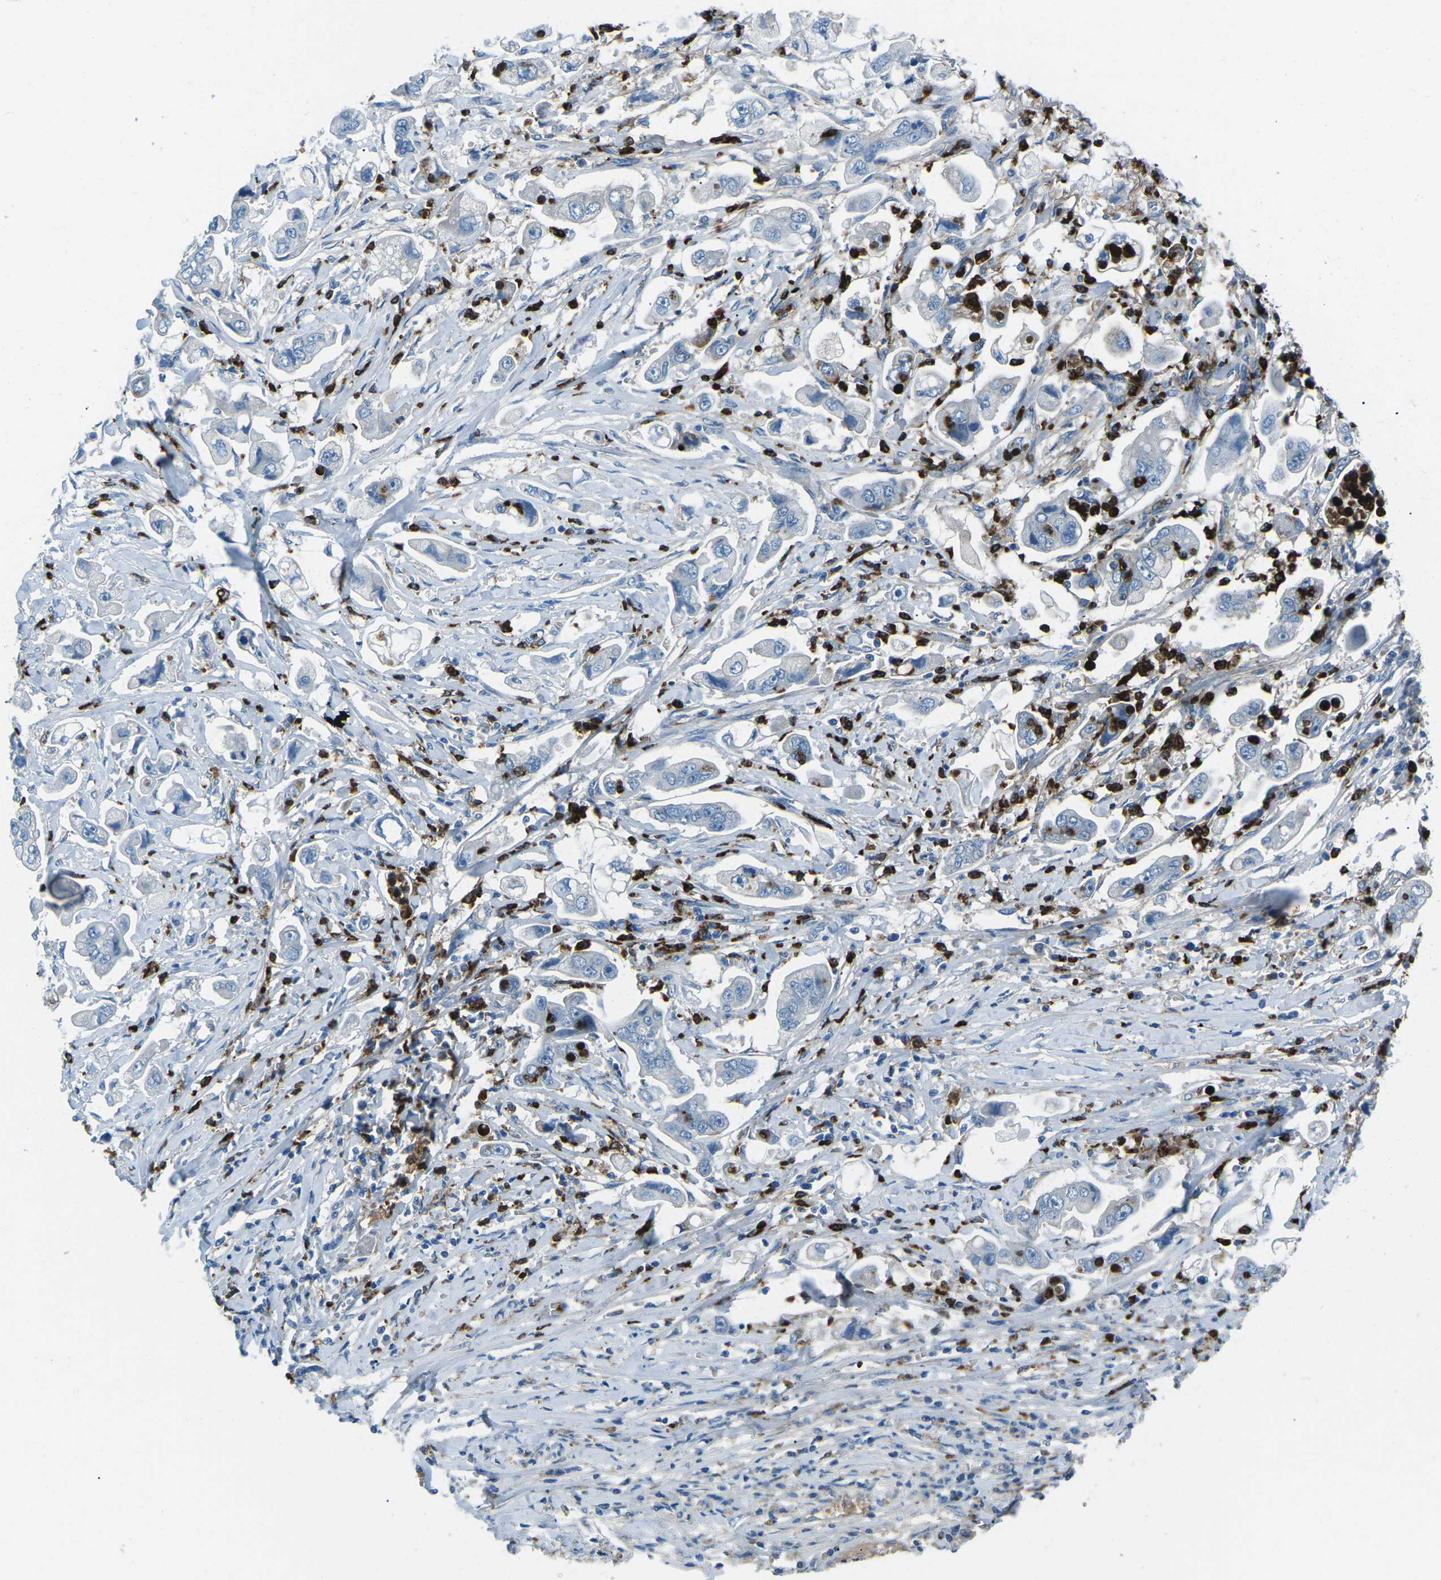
{"staining": {"intensity": "negative", "quantity": "none", "location": "none"}, "tissue": "stomach cancer", "cell_type": "Tumor cells", "image_type": "cancer", "snomed": [{"axis": "morphology", "description": "Adenocarcinoma, NOS"}, {"axis": "topography", "description": "Stomach"}], "caption": "High magnification brightfield microscopy of stomach cancer (adenocarcinoma) stained with DAB (3,3'-diaminobenzidine) (brown) and counterstained with hematoxylin (blue): tumor cells show no significant positivity.", "gene": "FCN1", "patient": {"sex": "male", "age": 62}}